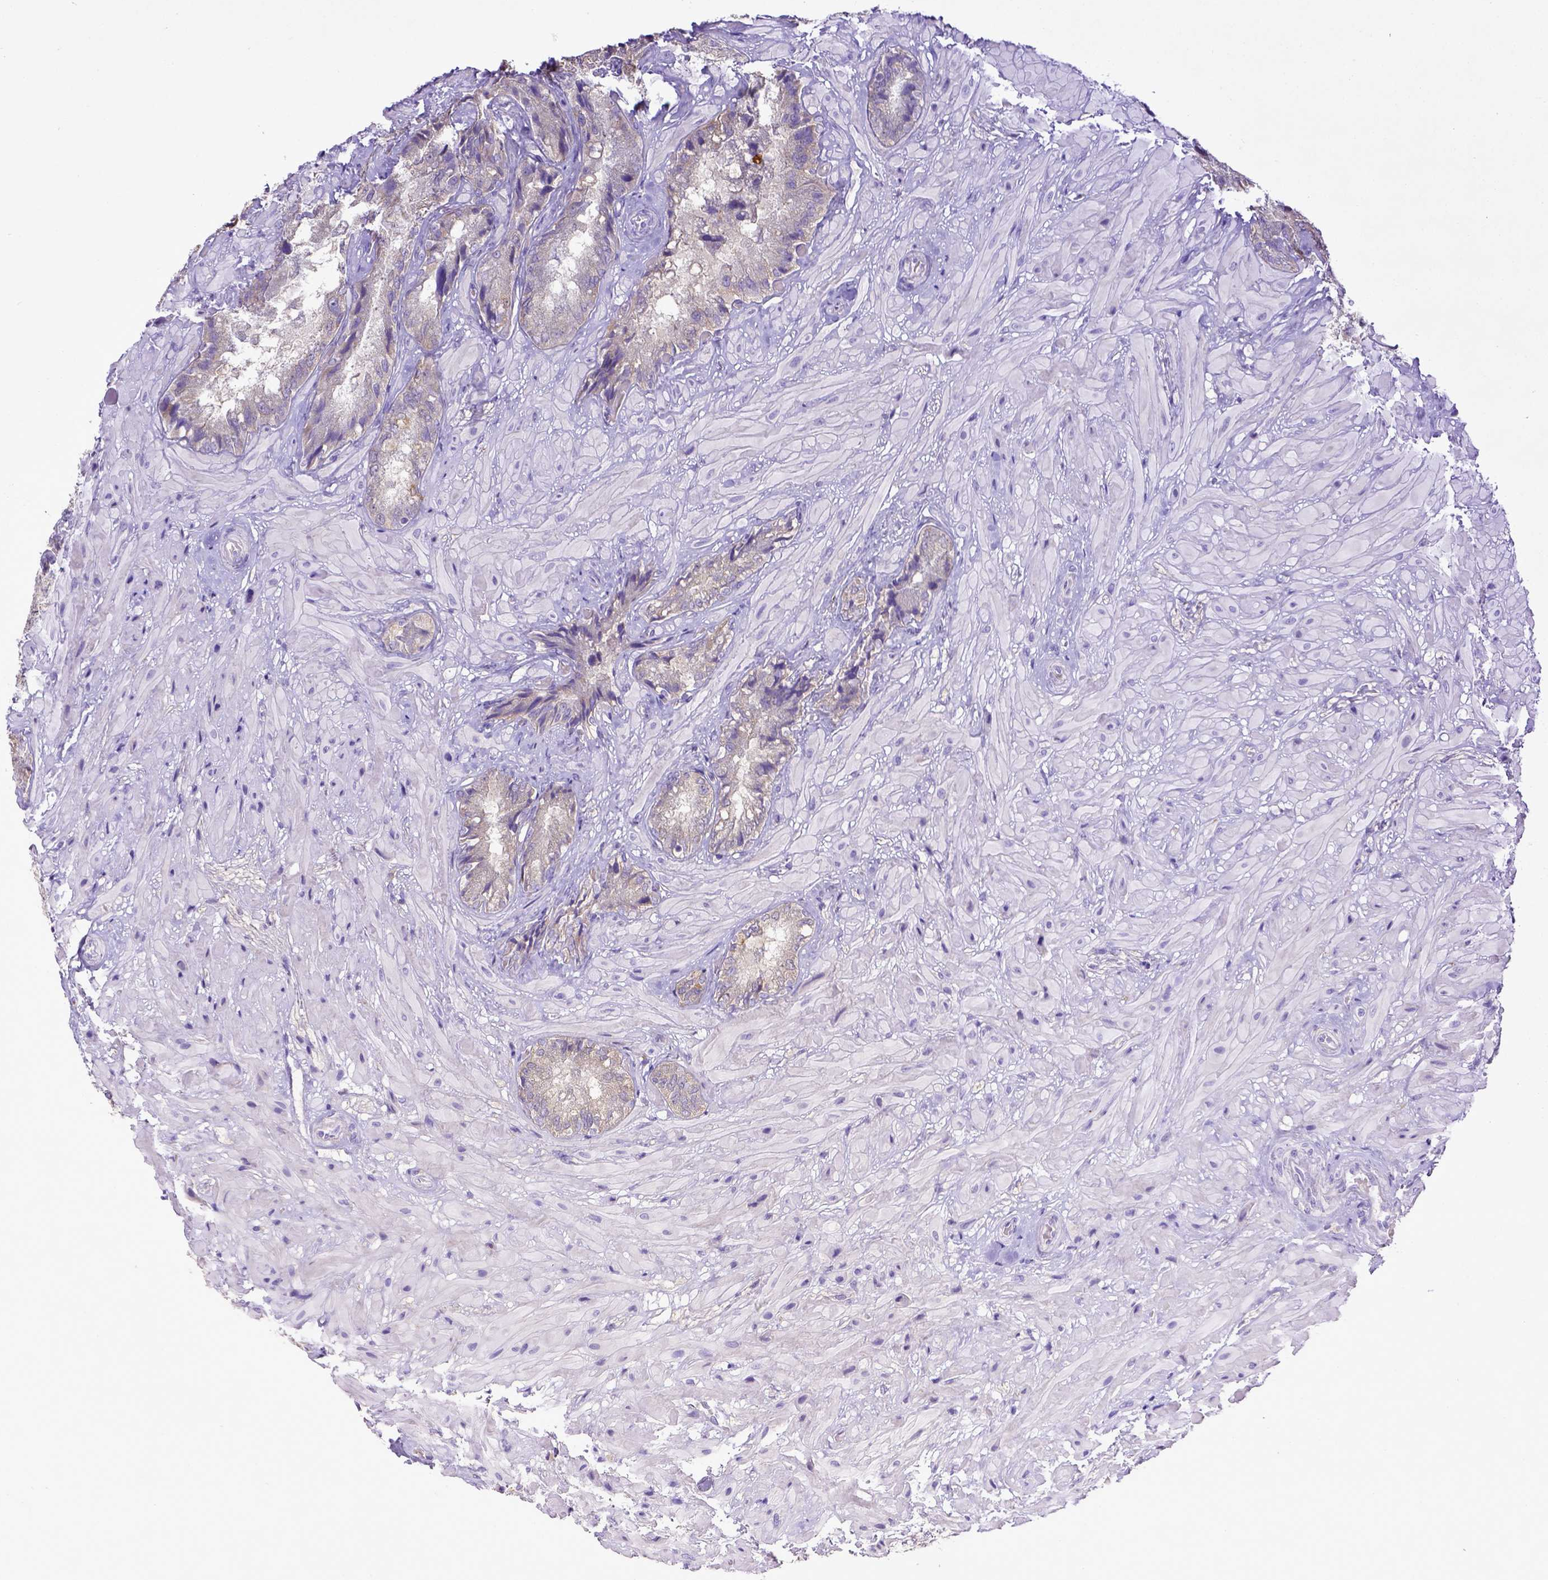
{"staining": {"intensity": "negative", "quantity": "none", "location": "none"}, "tissue": "seminal vesicle", "cell_type": "Glandular cells", "image_type": "normal", "snomed": [{"axis": "morphology", "description": "Normal tissue, NOS"}, {"axis": "topography", "description": "Seminal veicle"}], "caption": "This histopathology image is of normal seminal vesicle stained with immunohistochemistry (IHC) to label a protein in brown with the nuclei are counter-stained blue. There is no staining in glandular cells.", "gene": "CD40", "patient": {"sex": "male", "age": 57}}